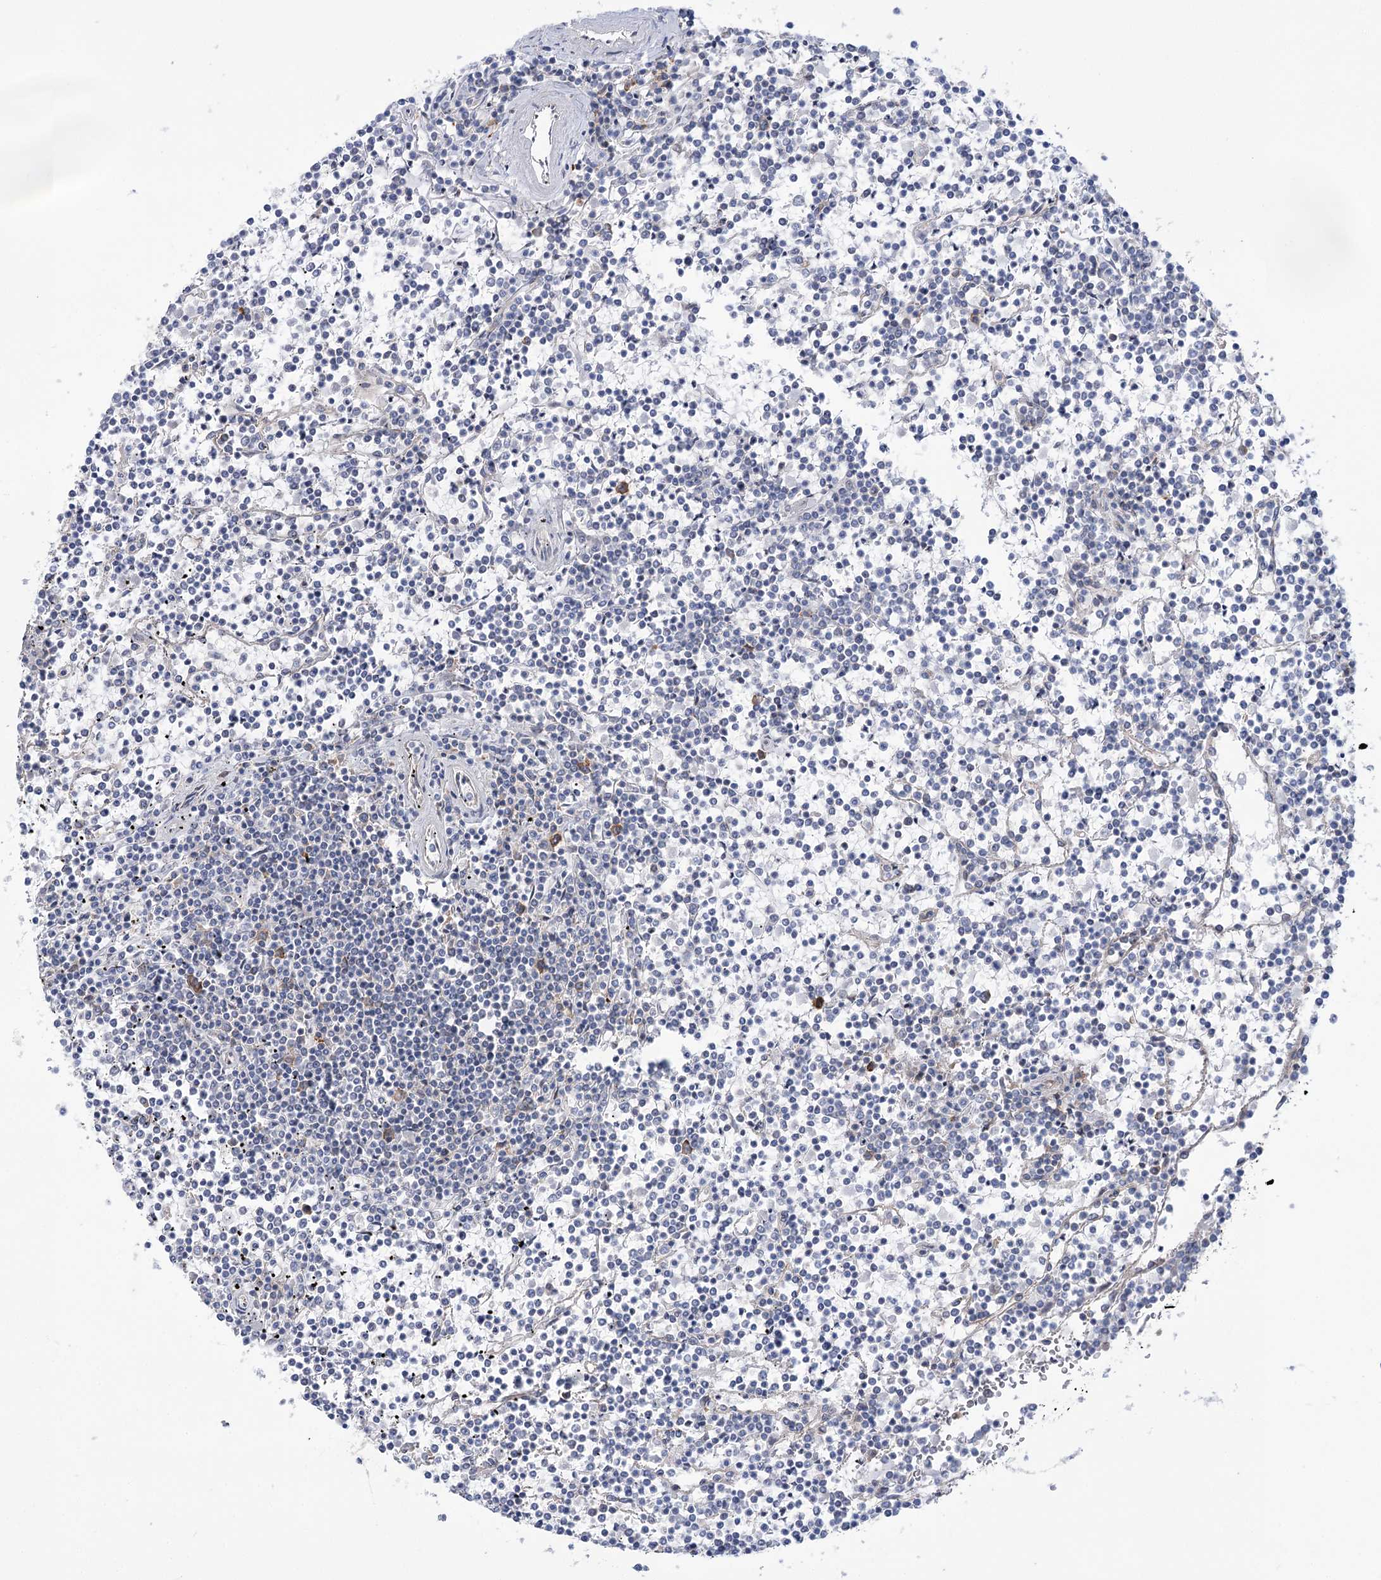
{"staining": {"intensity": "negative", "quantity": "none", "location": "none"}, "tissue": "lymphoma", "cell_type": "Tumor cells", "image_type": "cancer", "snomed": [{"axis": "morphology", "description": "Malignant lymphoma, non-Hodgkin's type, Low grade"}, {"axis": "topography", "description": "Spleen"}], "caption": "A high-resolution photomicrograph shows IHC staining of low-grade malignant lymphoma, non-Hodgkin's type, which displays no significant staining in tumor cells.", "gene": "VWA2", "patient": {"sex": "female", "age": 19}}